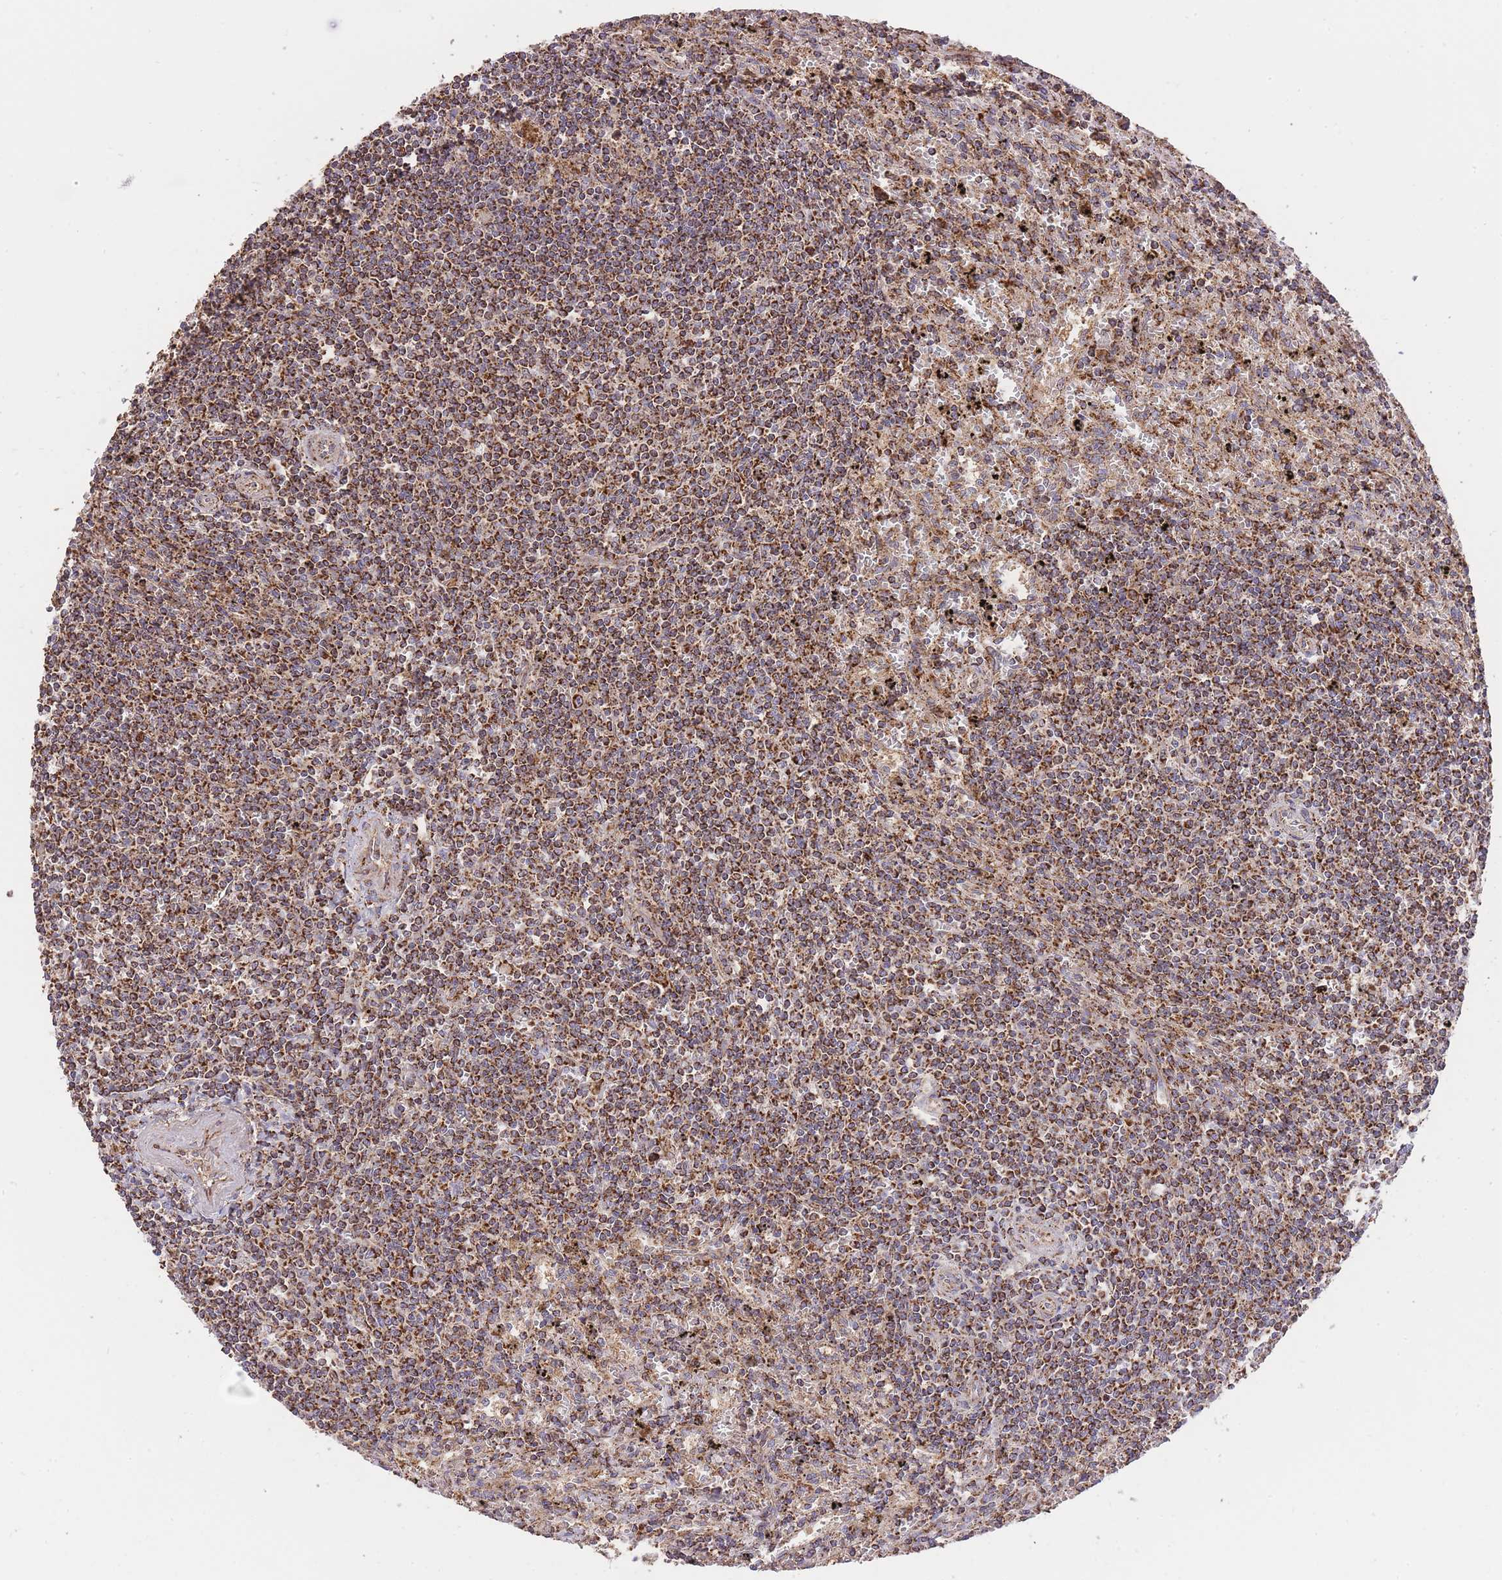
{"staining": {"intensity": "strong", "quantity": ">75%", "location": "cytoplasmic/membranous"}, "tissue": "lymphoma", "cell_type": "Tumor cells", "image_type": "cancer", "snomed": [{"axis": "morphology", "description": "Malignant lymphoma, non-Hodgkin's type, Low grade"}, {"axis": "topography", "description": "Spleen"}], "caption": "This is a micrograph of immunohistochemistry (IHC) staining of lymphoma, which shows strong expression in the cytoplasmic/membranous of tumor cells.", "gene": "PREP", "patient": {"sex": "male", "age": 76}}